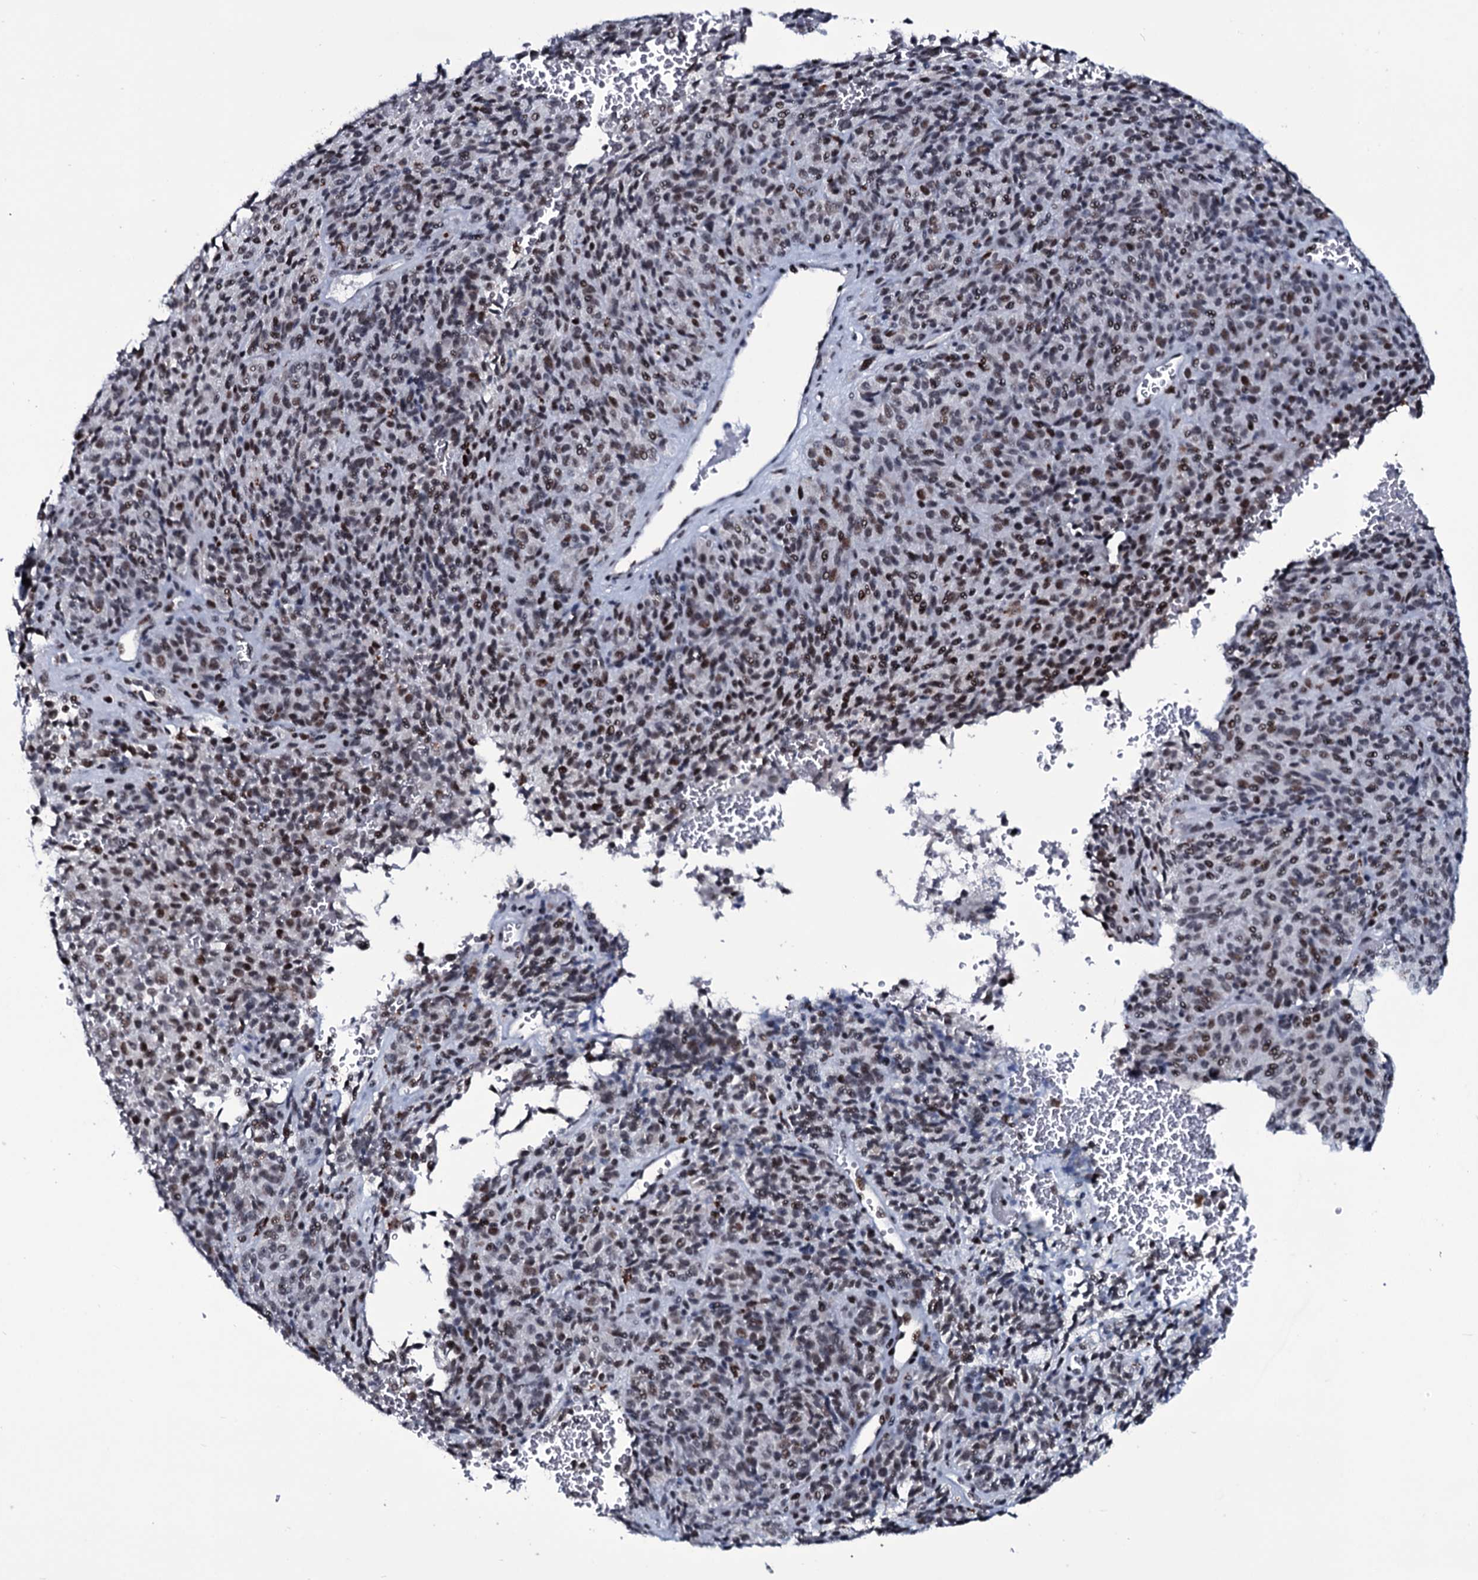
{"staining": {"intensity": "moderate", "quantity": "25%-75%", "location": "nuclear"}, "tissue": "melanoma", "cell_type": "Tumor cells", "image_type": "cancer", "snomed": [{"axis": "morphology", "description": "Malignant melanoma, Metastatic site"}, {"axis": "topography", "description": "Brain"}], "caption": "Immunohistochemistry (IHC) staining of malignant melanoma (metastatic site), which displays medium levels of moderate nuclear positivity in approximately 25%-75% of tumor cells indicating moderate nuclear protein expression. The staining was performed using DAB (brown) for protein detection and nuclei were counterstained in hematoxylin (blue).", "gene": "ZMIZ2", "patient": {"sex": "female", "age": 56}}